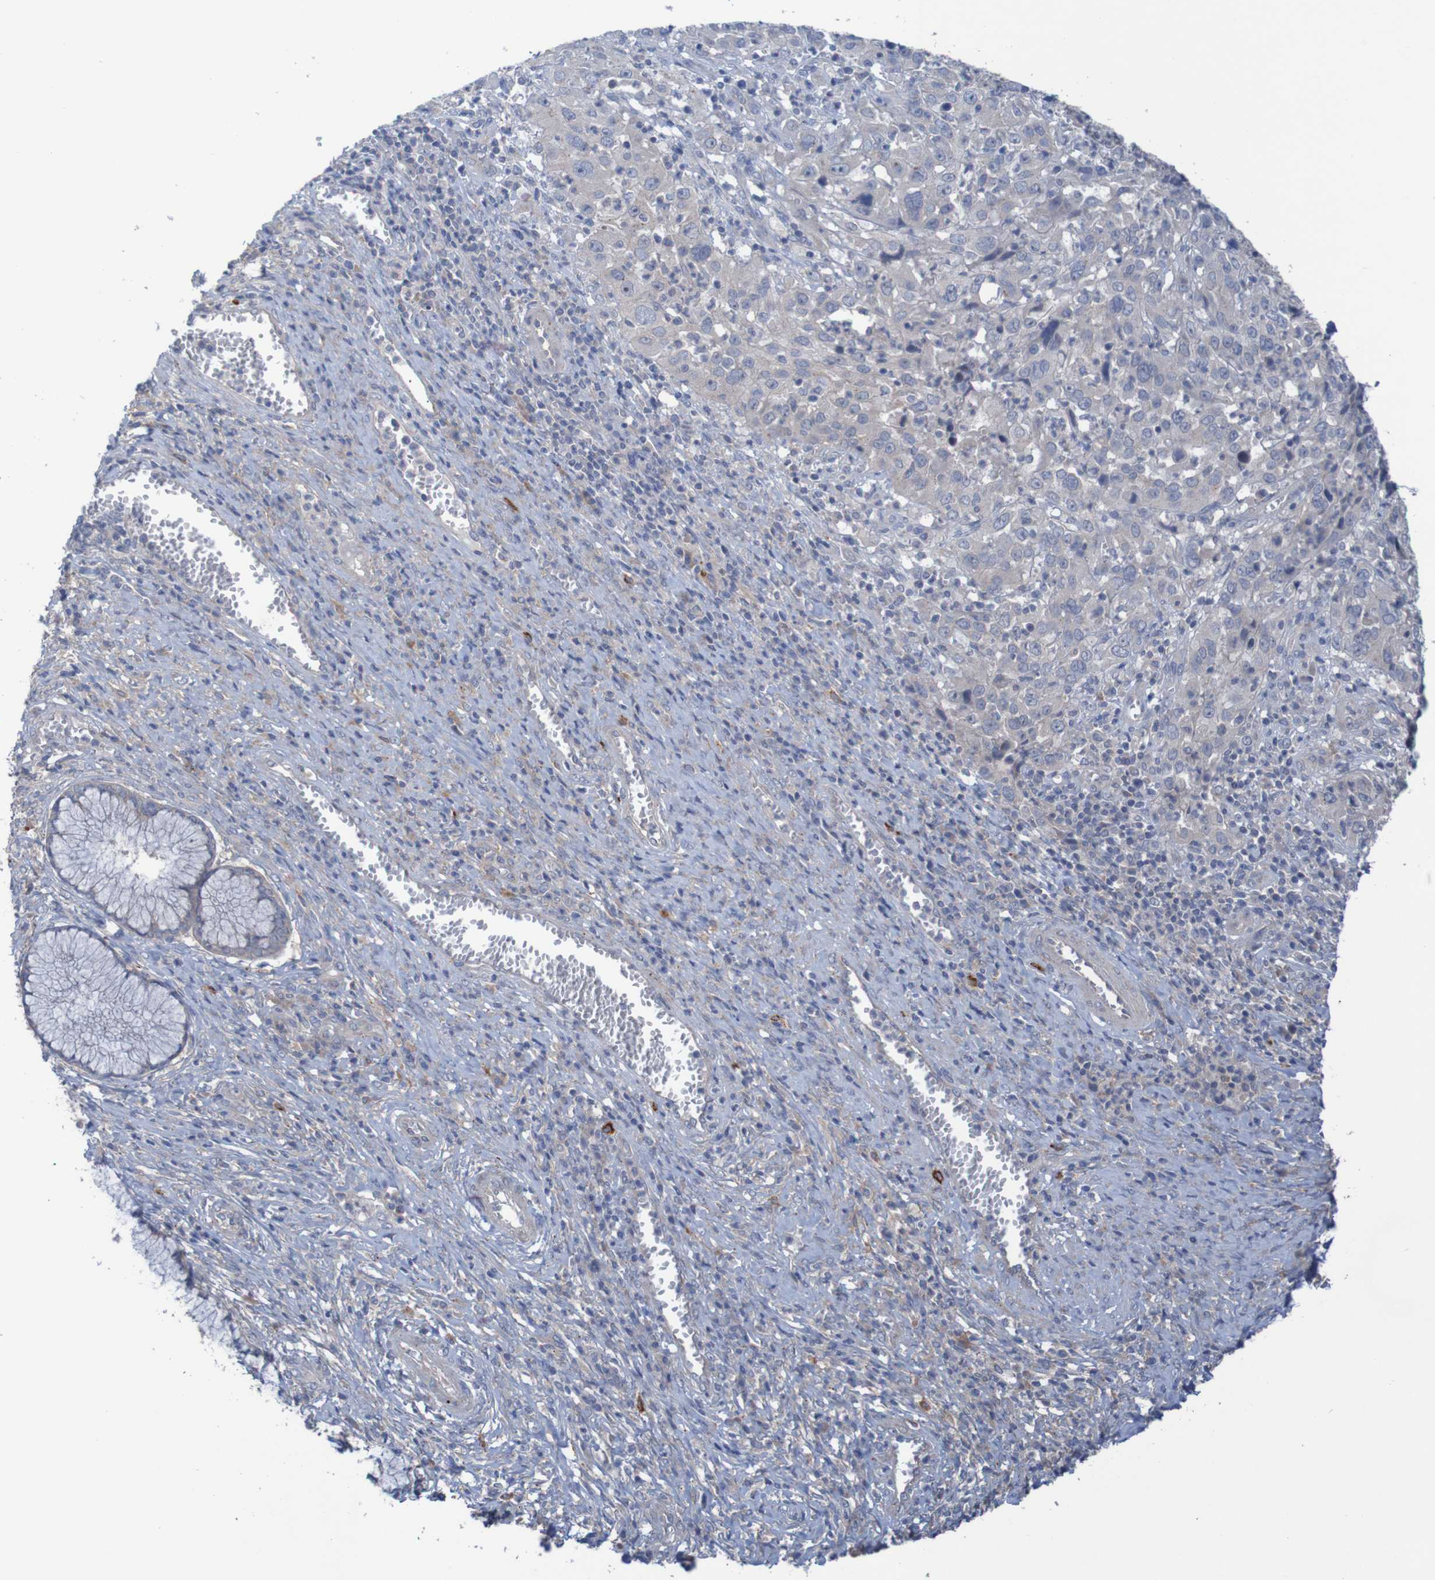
{"staining": {"intensity": "negative", "quantity": "none", "location": "none"}, "tissue": "cervical cancer", "cell_type": "Tumor cells", "image_type": "cancer", "snomed": [{"axis": "morphology", "description": "Squamous cell carcinoma, NOS"}, {"axis": "topography", "description": "Cervix"}], "caption": "An image of cervical squamous cell carcinoma stained for a protein demonstrates no brown staining in tumor cells. (Brightfield microscopy of DAB immunohistochemistry (IHC) at high magnification).", "gene": "ANGPT4", "patient": {"sex": "female", "age": 32}}